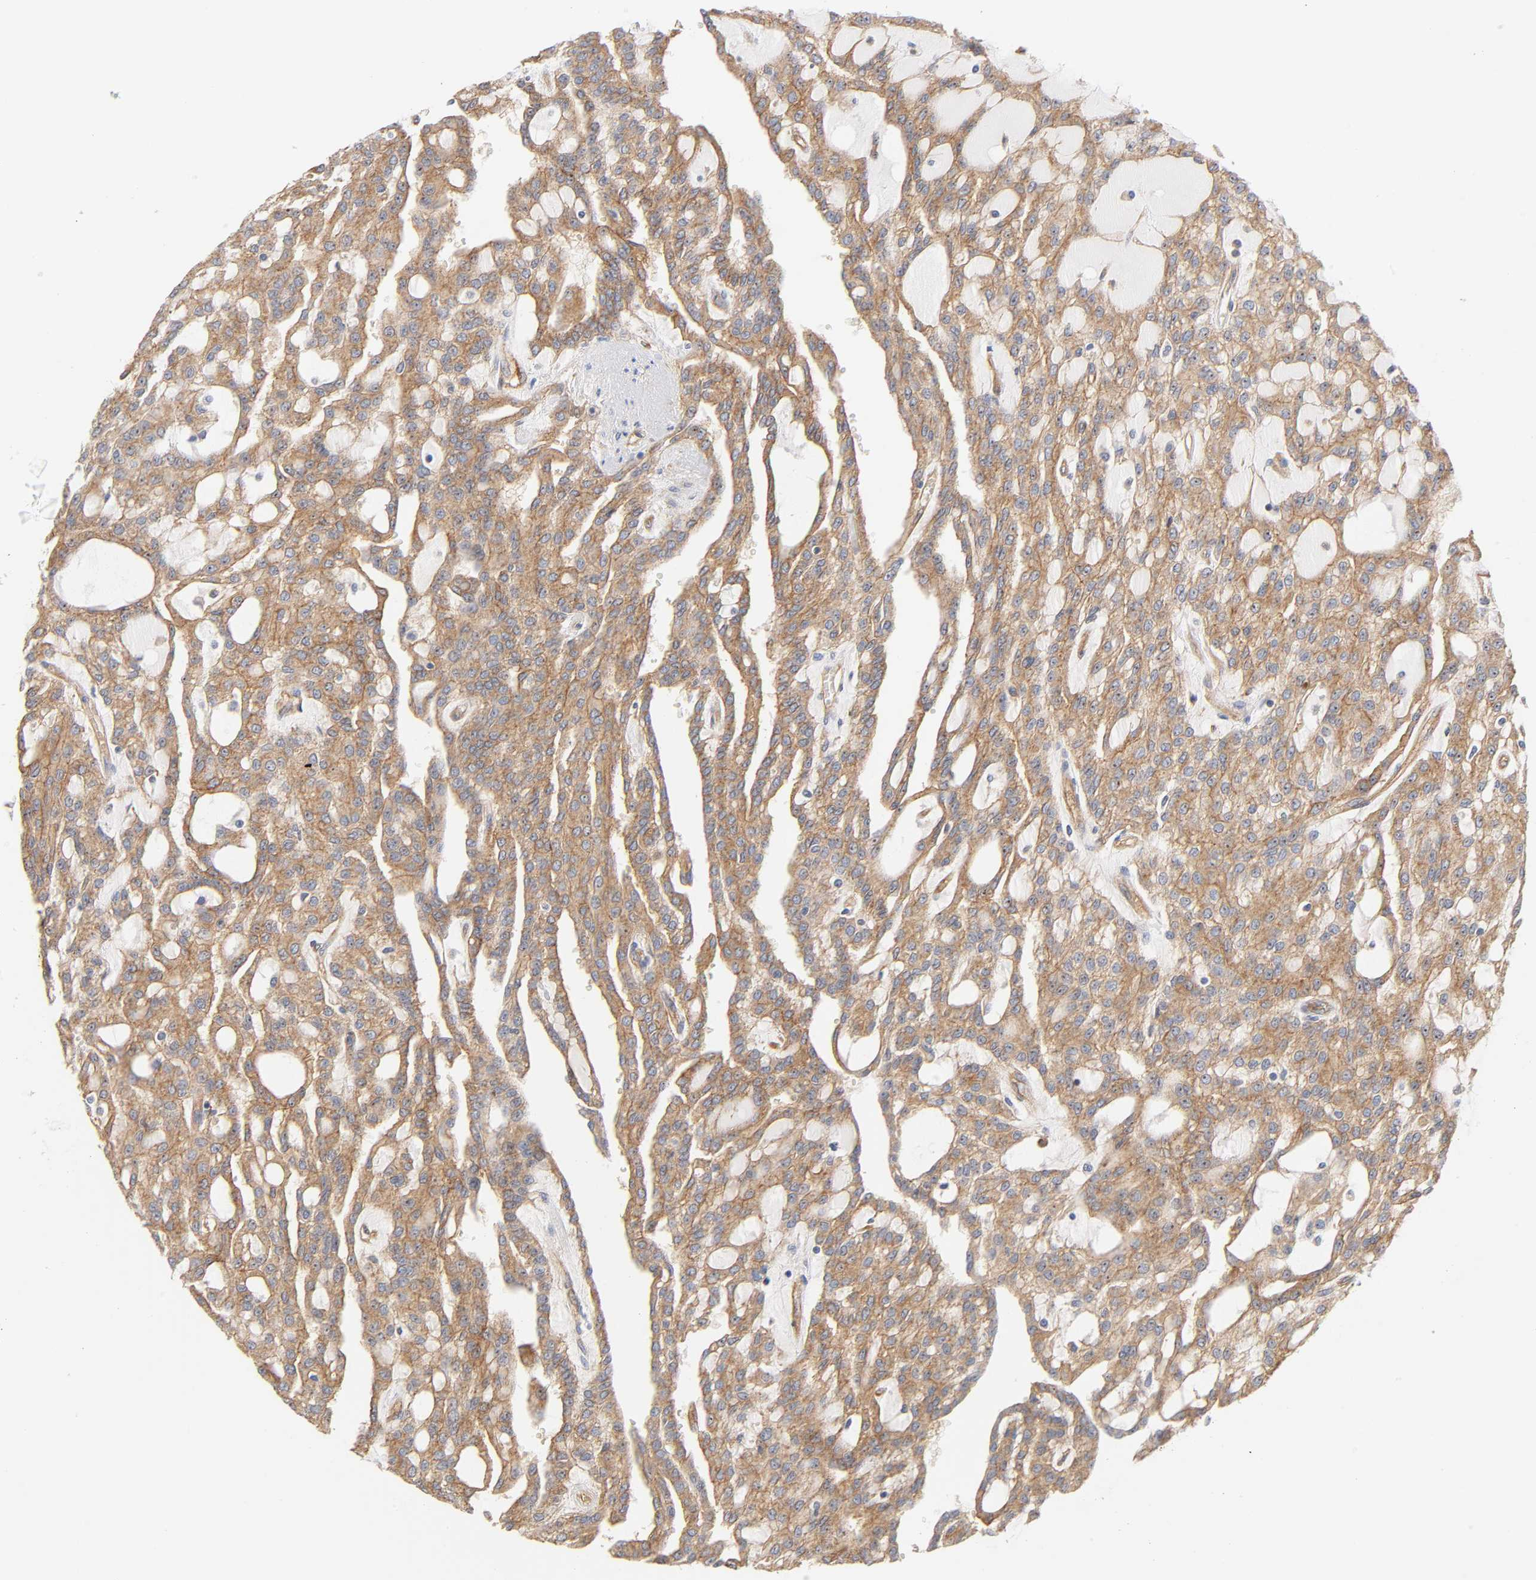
{"staining": {"intensity": "moderate", "quantity": ">75%", "location": "cytoplasmic/membranous"}, "tissue": "renal cancer", "cell_type": "Tumor cells", "image_type": "cancer", "snomed": [{"axis": "morphology", "description": "Adenocarcinoma, NOS"}, {"axis": "topography", "description": "Kidney"}], "caption": "Renal cancer (adenocarcinoma) stained with immunohistochemistry demonstrates moderate cytoplasmic/membranous positivity in about >75% of tumor cells.", "gene": "PLD1", "patient": {"sex": "male", "age": 63}}